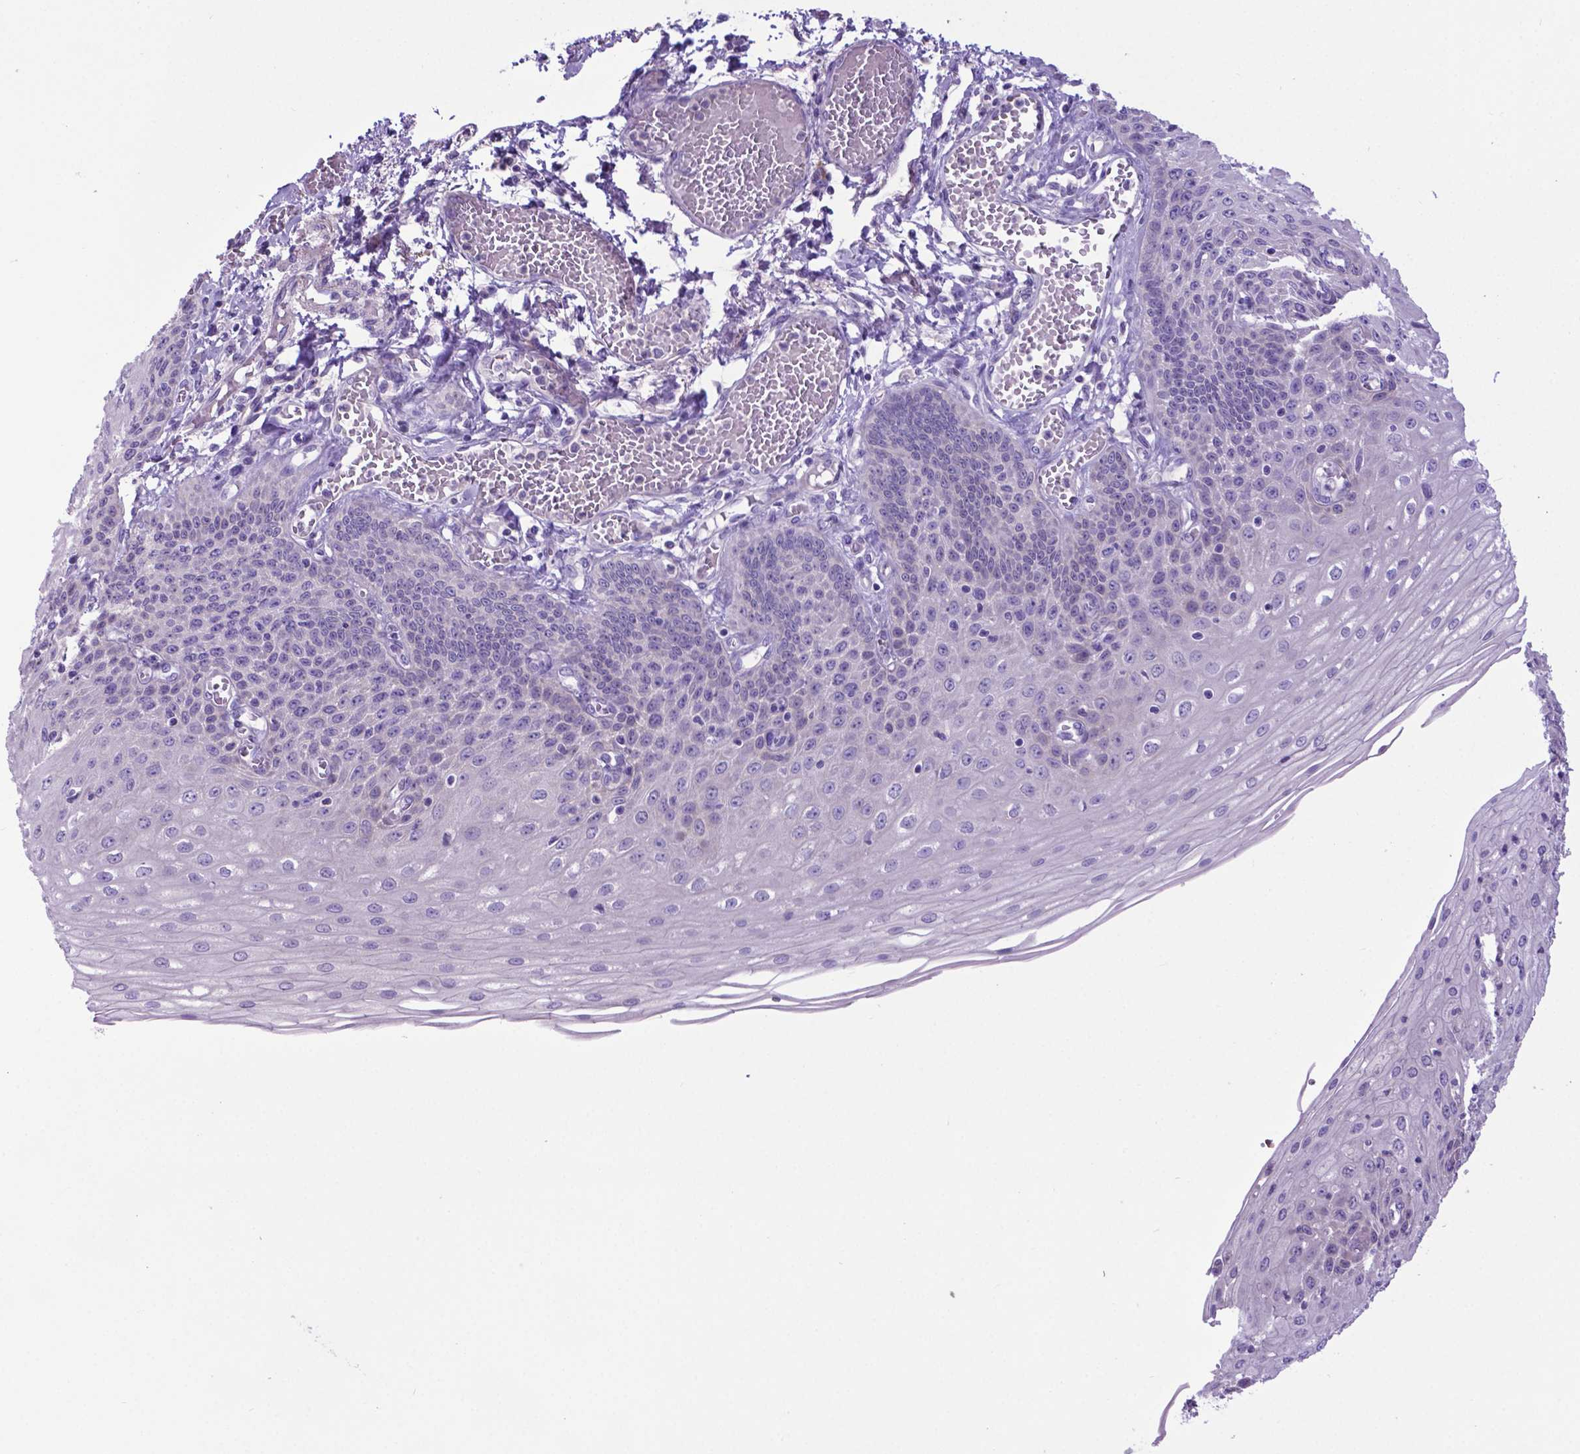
{"staining": {"intensity": "negative", "quantity": "none", "location": "none"}, "tissue": "esophagus", "cell_type": "Squamous epithelial cells", "image_type": "normal", "snomed": [{"axis": "morphology", "description": "Normal tissue, NOS"}, {"axis": "morphology", "description": "Adenocarcinoma, NOS"}, {"axis": "topography", "description": "Esophagus"}], "caption": "Immunohistochemistry (IHC) photomicrograph of normal esophagus stained for a protein (brown), which reveals no positivity in squamous epithelial cells.", "gene": "ADRA2B", "patient": {"sex": "male", "age": 81}}